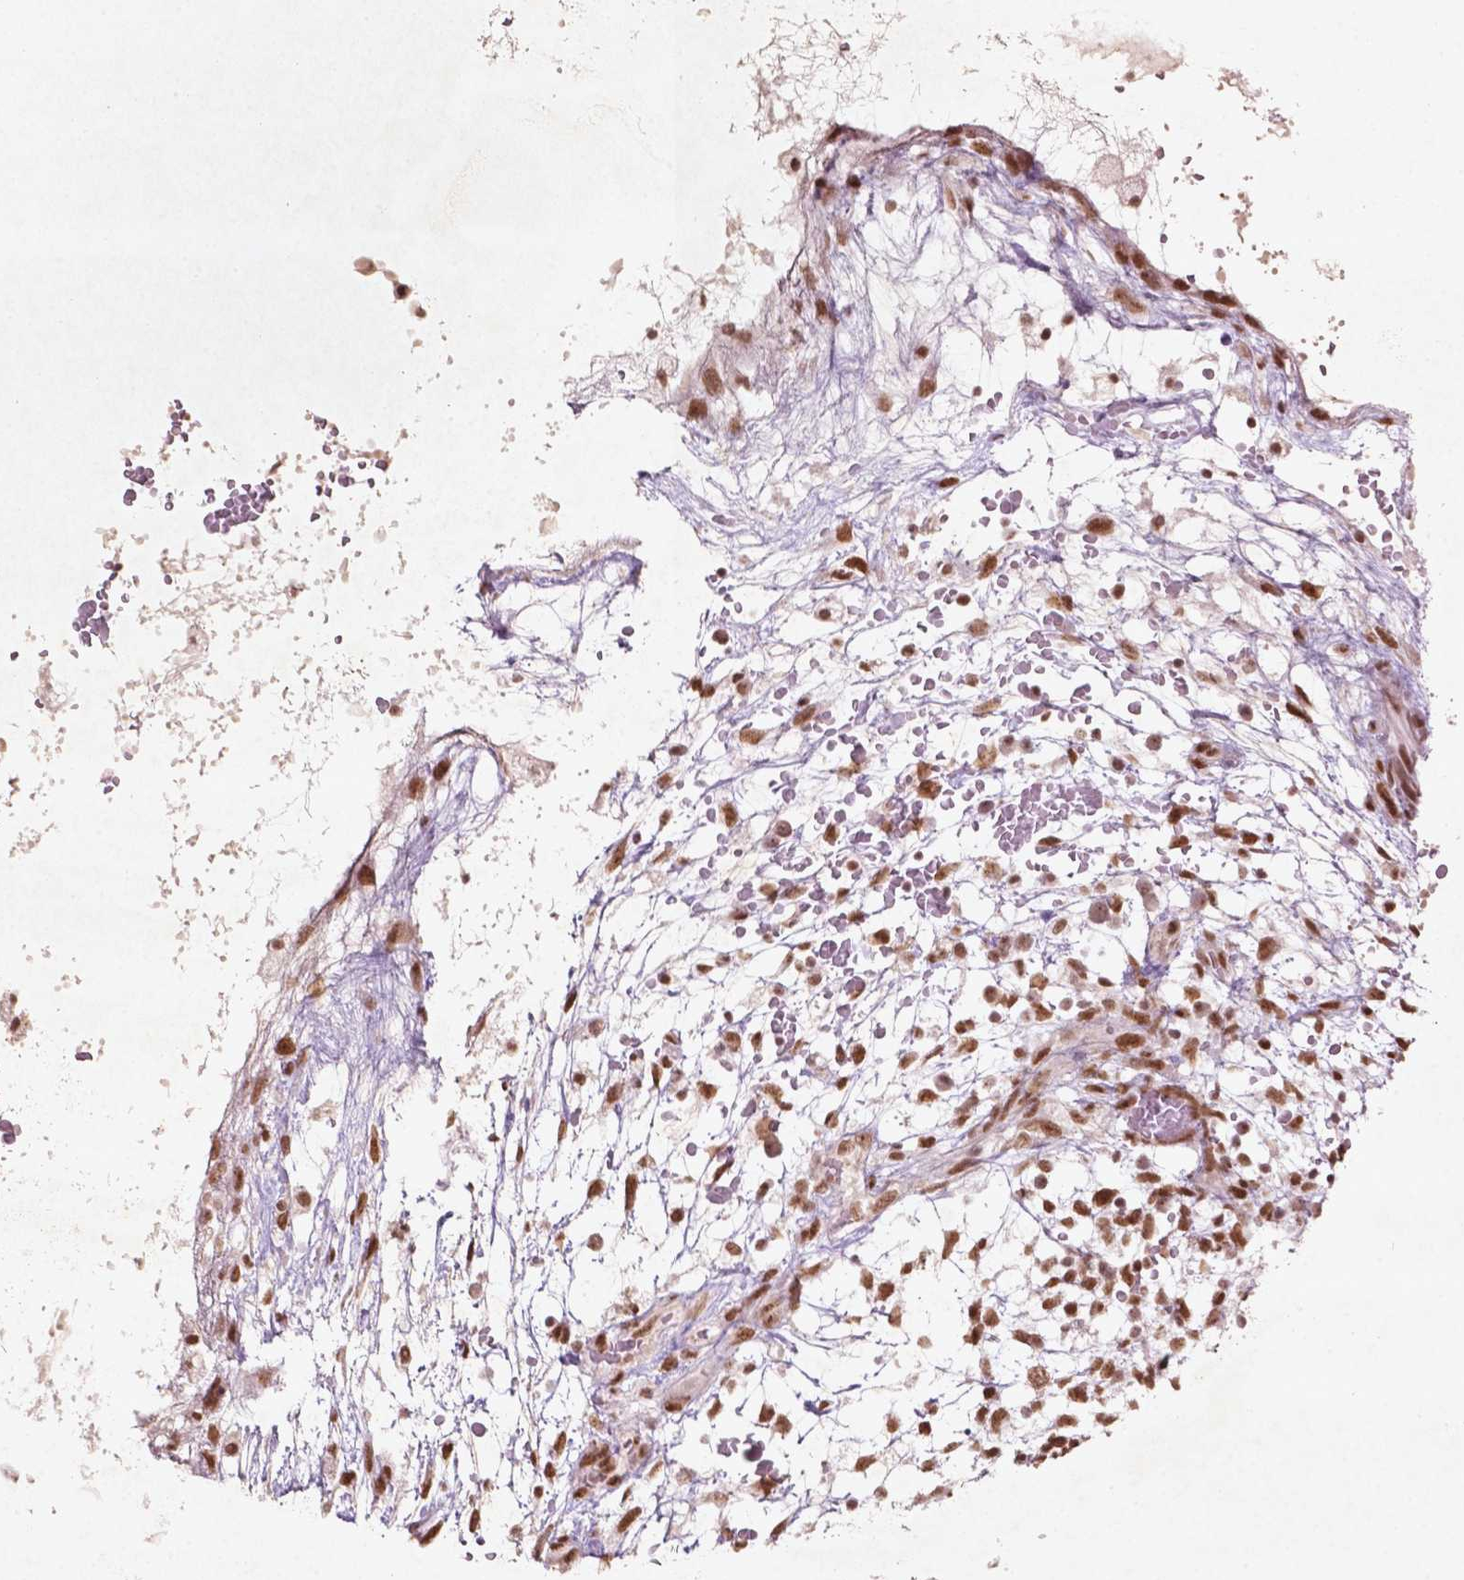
{"staining": {"intensity": "strong", "quantity": ">75%", "location": "nuclear"}, "tissue": "testis cancer", "cell_type": "Tumor cells", "image_type": "cancer", "snomed": [{"axis": "morphology", "description": "Normal tissue, NOS"}, {"axis": "morphology", "description": "Carcinoma, Embryonal, NOS"}, {"axis": "topography", "description": "Testis"}], "caption": "IHC (DAB) staining of human testis embryonal carcinoma displays strong nuclear protein positivity in approximately >75% of tumor cells.", "gene": "HMG20B", "patient": {"sex": "male", "age": 32}}